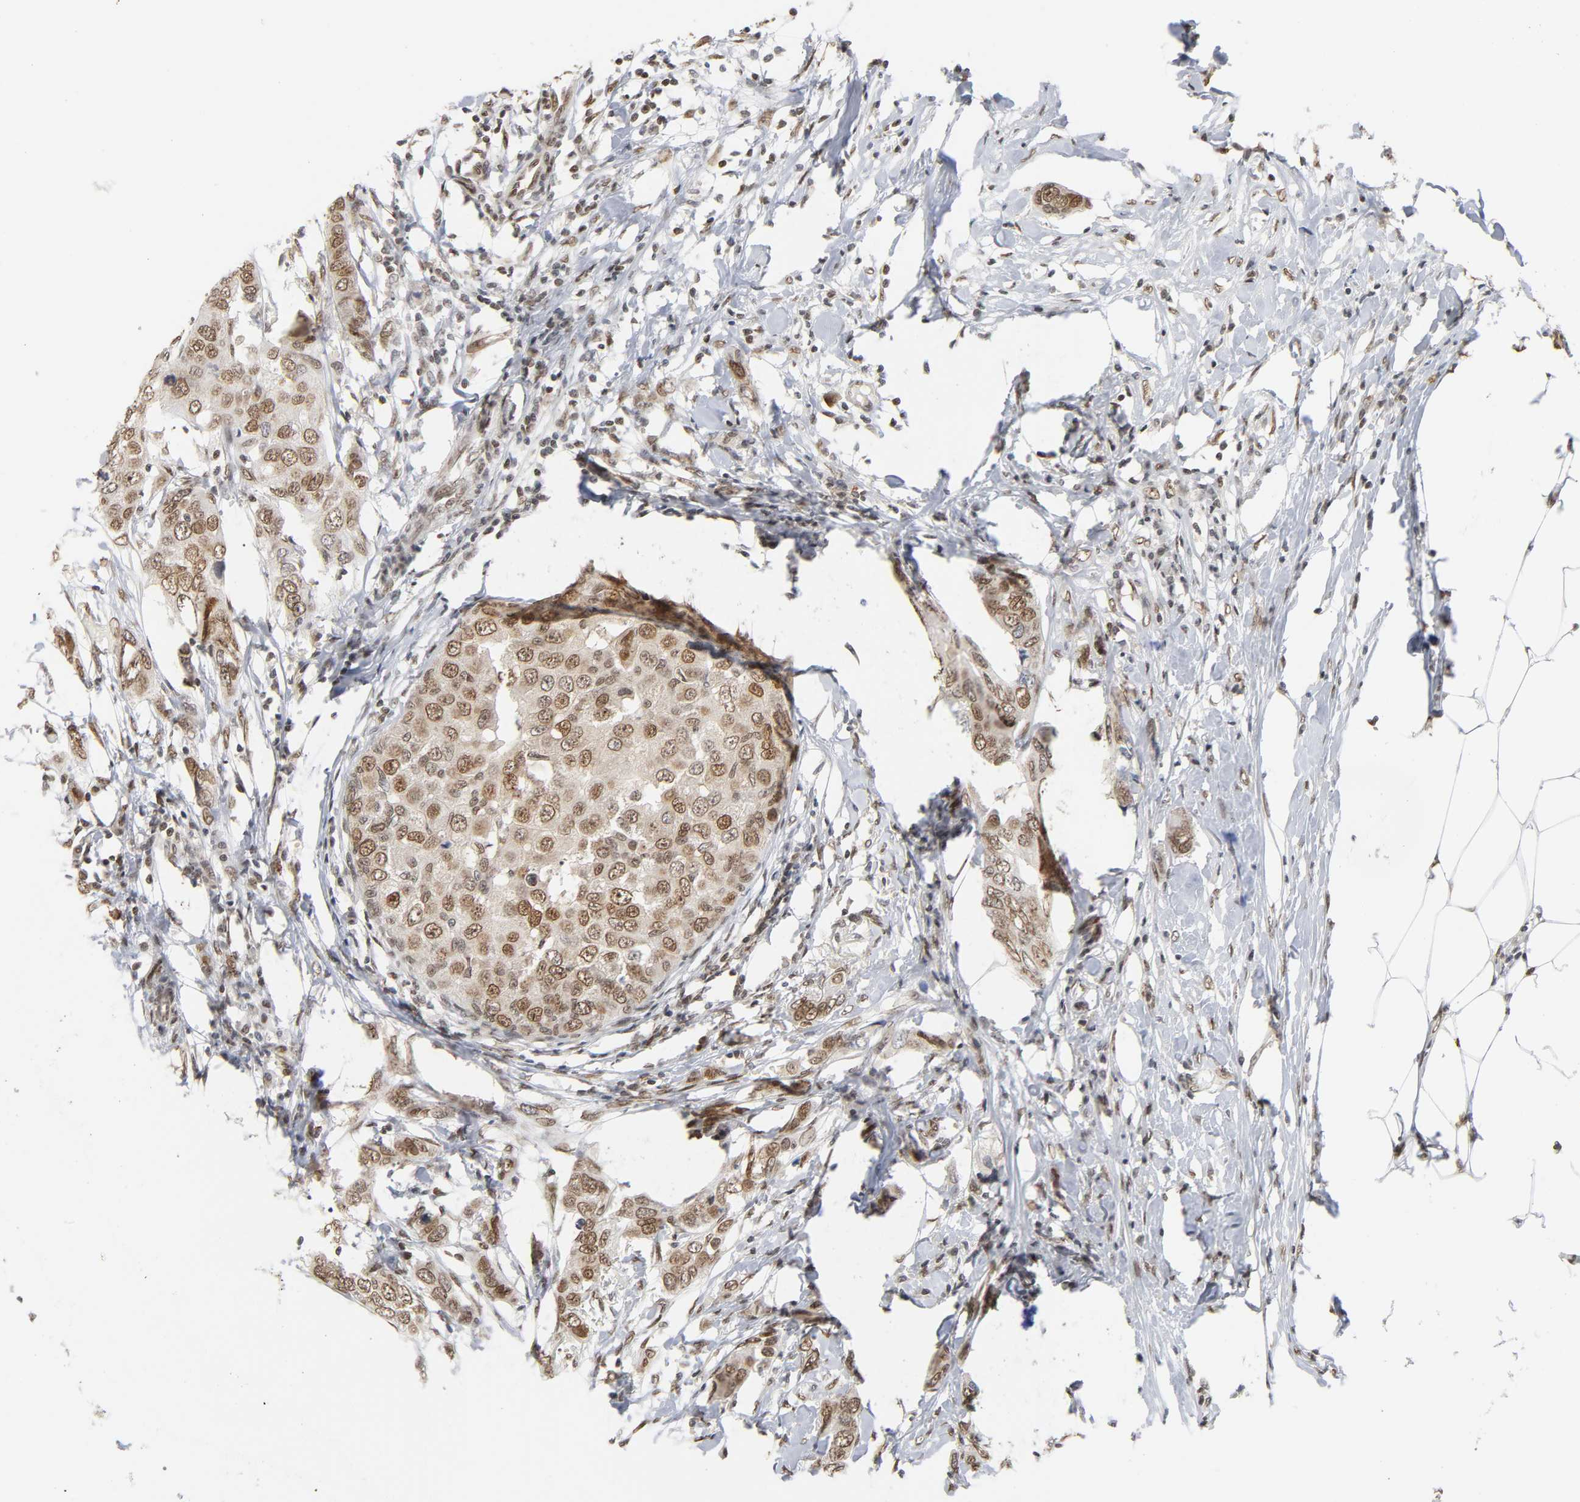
{"staining": {"intensity": "moderate", "quantity": ">75%", "location": "nuclear"}, "tissue": "breast cancer", "cell_type": "Tumor cells", "image_type": "cancer", "snomed": [{"axis": "morphology", "description": "Duct carcinoma"}, {"axis": "topography", "description": "Breast"}], "caption": "Immunohistochemistry (IHC) of human breast cancer (intraductal carcinoma) reveals medium levels of moderate nuclear positivity in approximately >75% of tumor cells.", "gene": "SUMO1", "patient": {"sex": "female", "age": 50}}